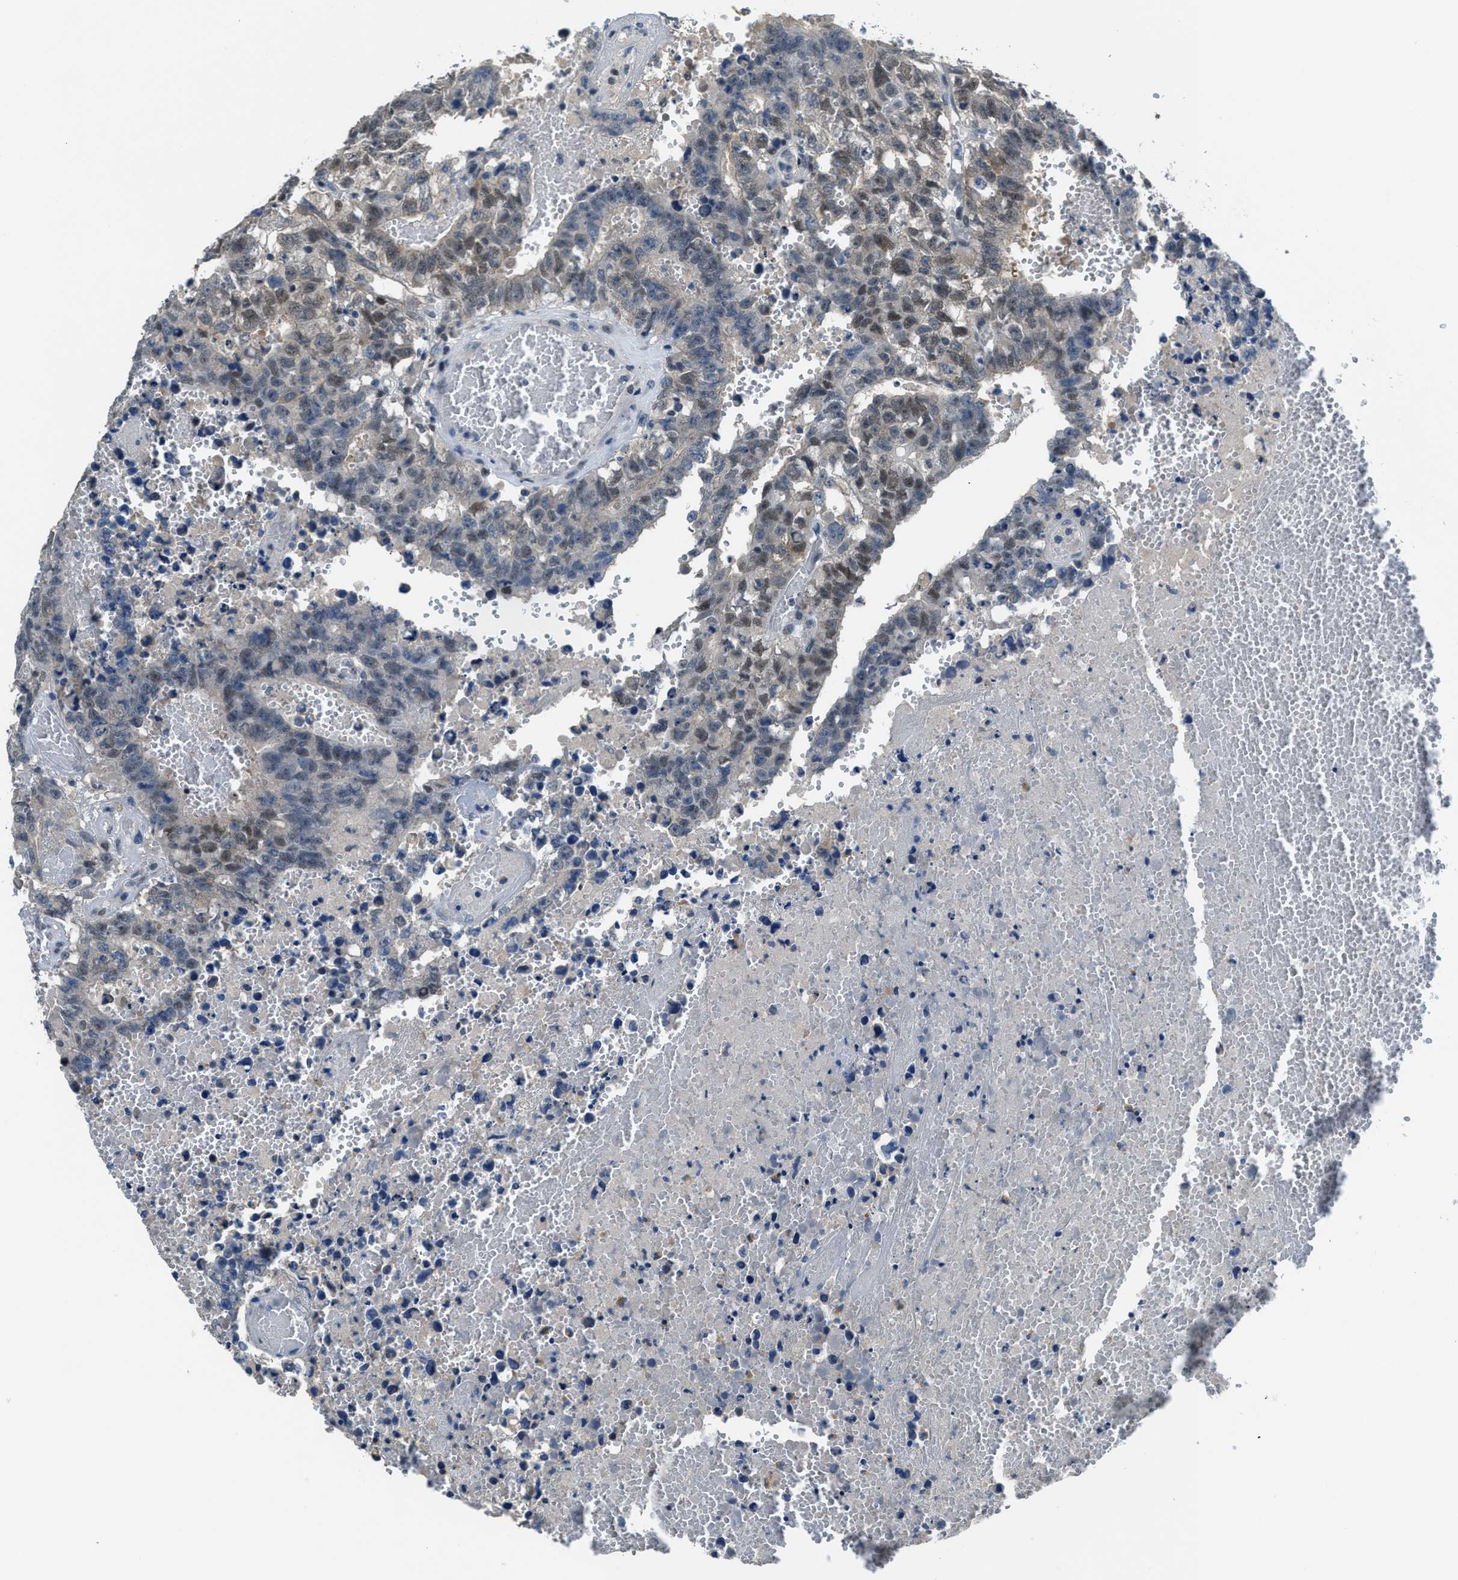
{"staining": {"intensity": "moderate", "quantity": "<25%", "location": "nuclear"}, "tissue": "testis cancer", "cell_type": "Tumor cells", "image_type": "cancer", "snomed": [{"axis": "morphology", "description": "Carcinoma, Embryonal, NOS"}, {"axis": "topography", "description": "Testis"}], "caption": "DAB (3,3'-diaminobenzidine) immunohistochemical staining of human testis embryonal carcinoma shows moderate nuclear protein positivity in about <25% of tumor cells.", "gene": "DUSP19", "patient": {"sex": "male", "age": 25}}